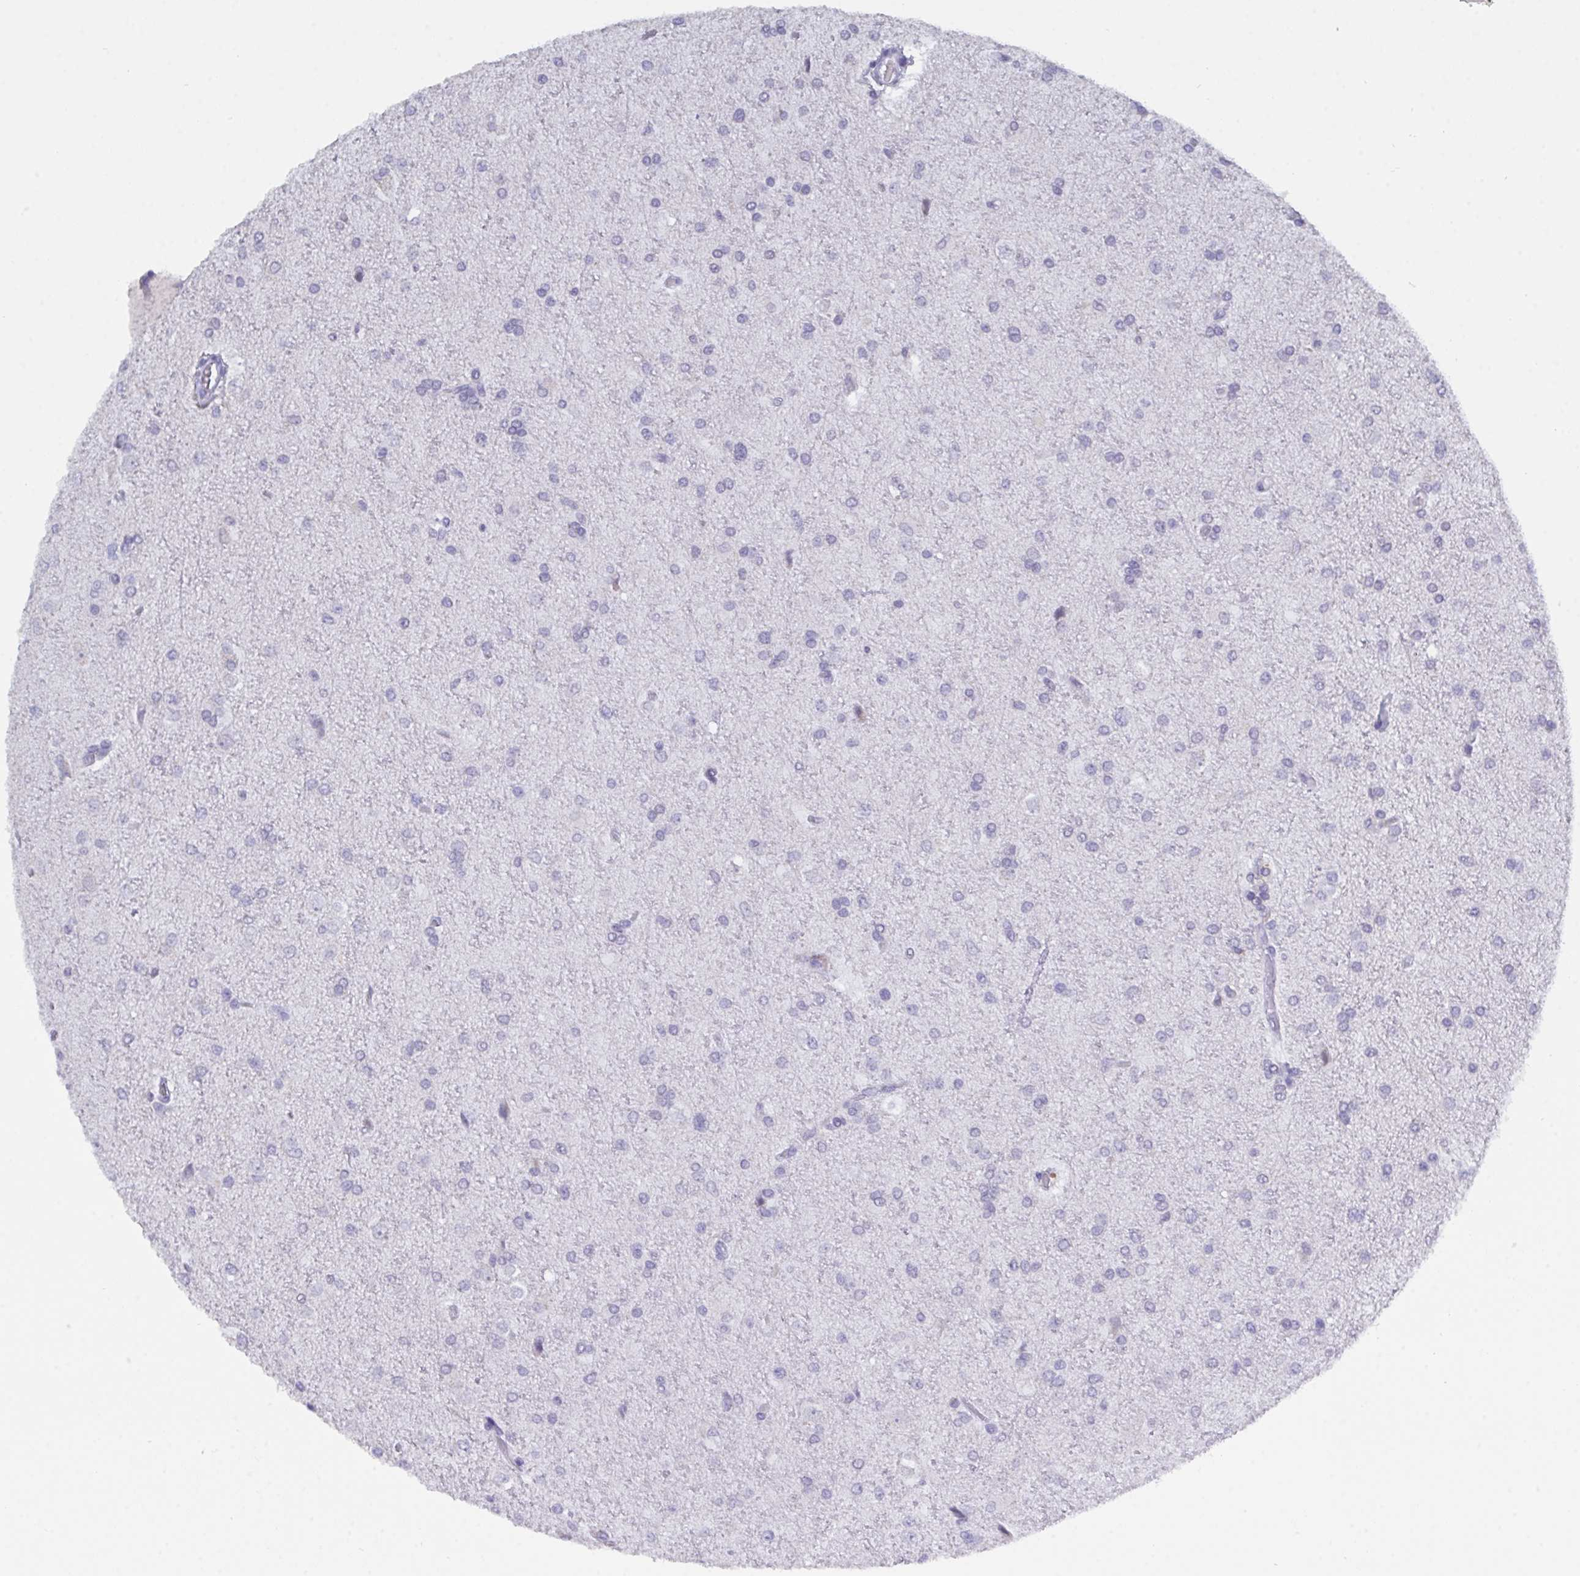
{"staining": {"intensity": "negative", "quantity": "none", "location": "none"}, "tissue": "glioma", "cell_type": "Tumor cells", "image_type": "cancer", "snomed": [{"axis": "morphology", "description": "Glioma, malignant, High grade"}, {"axis": "topography", "description": "Brain"}], "caption": "An immunohistochemistry micrograph of malignant high-grade glioma is shown. There is no staining in tumor cells of malignant high-grade glioma.", "gene": "SERPINB13", "patient": {"sex": "male", "age": 68}}